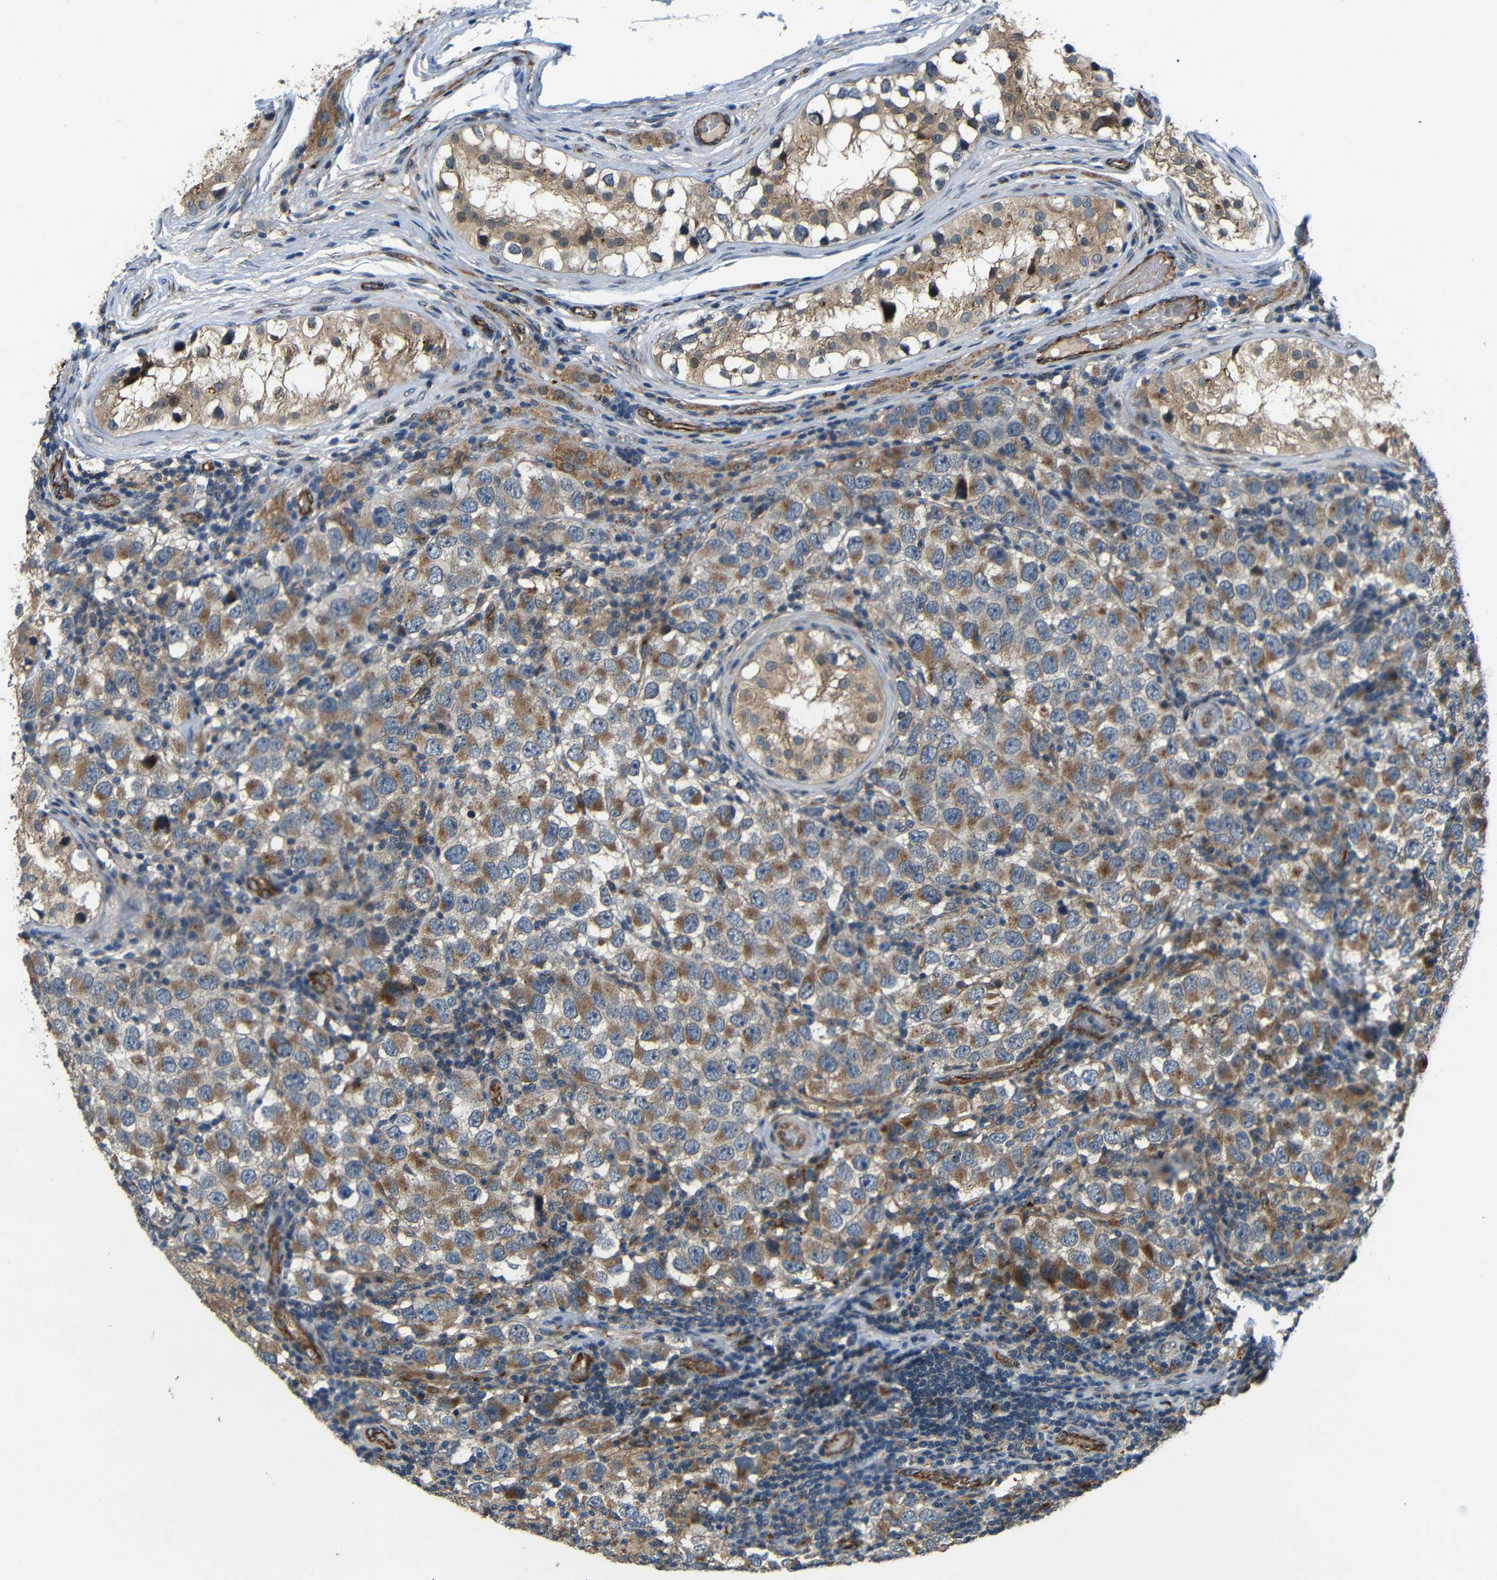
{"staining": {"intensity": "moderate", "quantity": ">75%", "location": "cytoplasmic/membranous"}, "tissue": "testis cancer", "cell_type": "Tumor cells", "image_type": "cancer", "snomed": [{"axis": "morphology", "description": "Carcinoma, Embryonal, NOS"}, {"axis": "topography", "description": "Testis"}], "caption": "Protein expression by immunohistochemistry displays moderate cytoplasmic/membranous expression in about >75% of tumor cells in embryonal carcinoma (testis).", "gene": "ATP7A", "patient": {"sex": "male", "age": 21}}